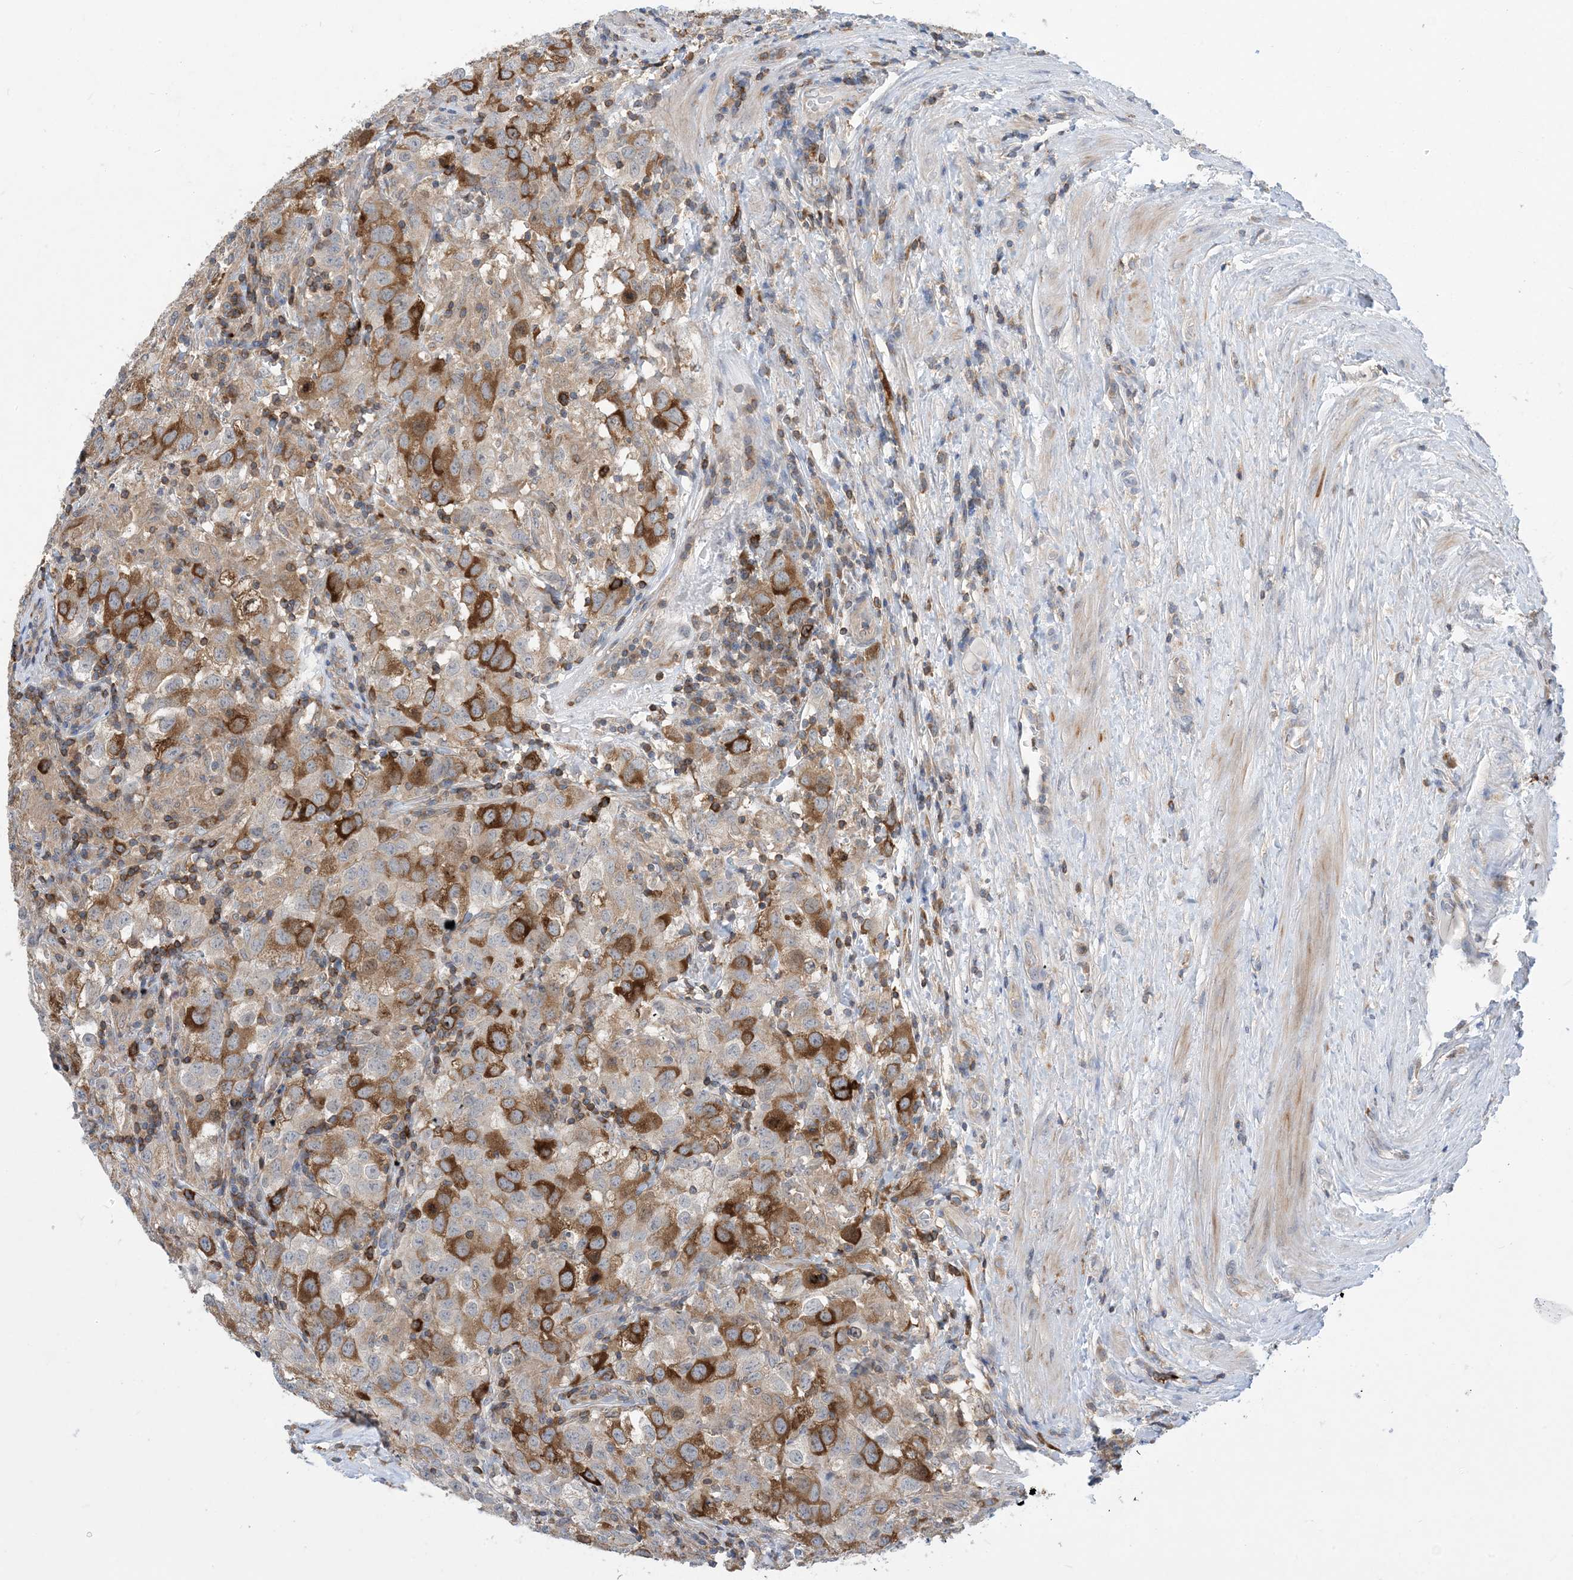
{"staining": {"intensity": "strong", "quantity": "<25%", "location": "cytoplasmic/membranous"}, "tissue": "testis cancer", "cell_type": "Tumor cells", "image_type": "cancer", "snomed": [{"axis": "morphology", "description": "Seminoma, NOS"}, {"axis": "morphology", "description": "Carcinoma, Embryonal, NOS"}, {"axis": "topography", "description": "Testis"}], "caption": "High-magnification brightfield microscopy of seminoma (testis) stained with DAB (3,3'-diaminobenzidine) (brown) and counterstained with hematoxylin (blue). tumor cells exhibit strong cytoplasmic/membranous expression is identified in about<25% of cells.", "gene": "AOC1", "patient": {"sex": "male", "age": 43}}